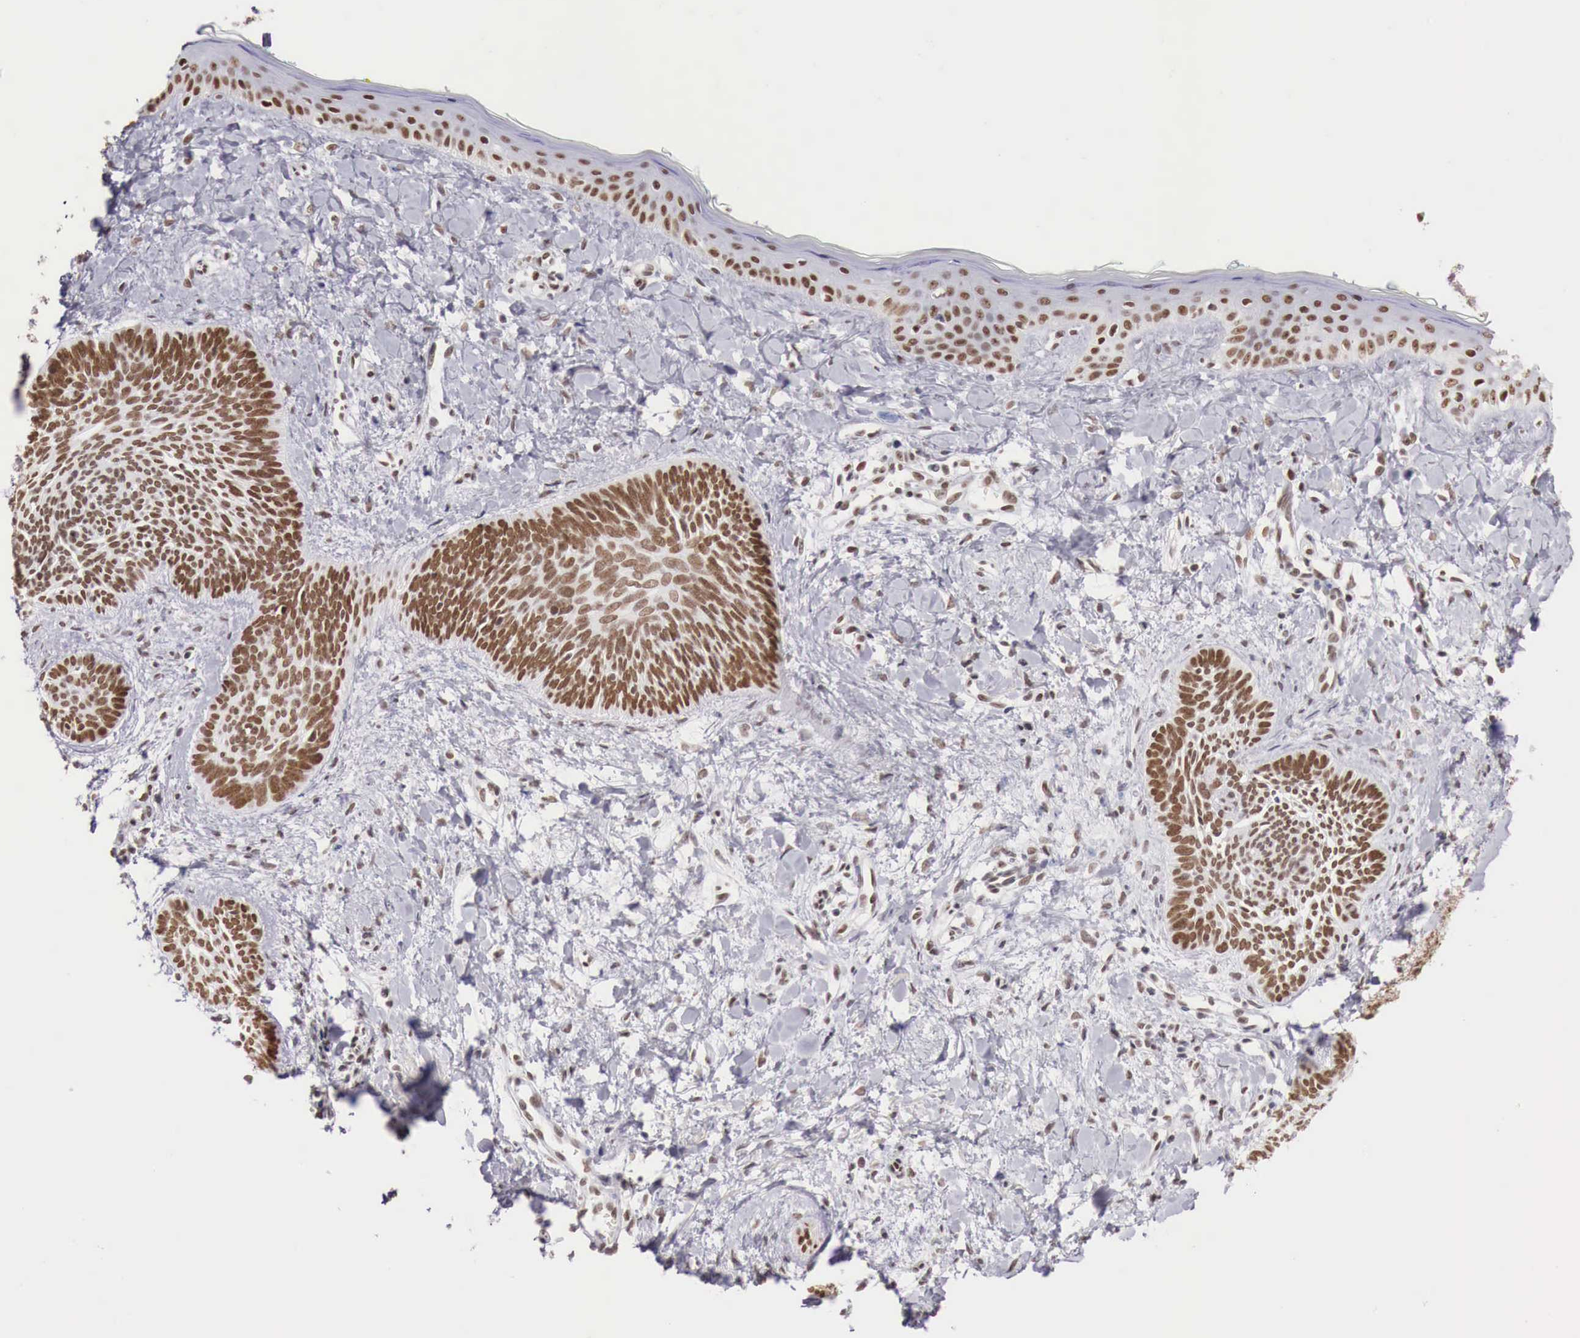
{"staining": {"intensity": "strong", "quantity": ">75%", "location": "nuclear"}, "tissue": "skin cancer", "cell_type": "Tumor cells", "image_type": "cancer", "snomed": [{"axis": "morphology", "description": "Basal cell carcinoma"}, {"axis": "topography", "description": "Skin"}], "caption": "High-magnification brightfield microscopy of skin cancer stained with DAB (3,3'-diaminobenzidine) (brown) and counterstained with hematoxylin (blue). tumor cells exhibit strong nuclear staining is identified in approximately>75% of cells. (DAB (3,3'-diaminobenzidine) IHC, brown staining for protein, blue staining for nuclei).", "gene": "PHF14", "patient": {"sex": "female", "age": 81}}